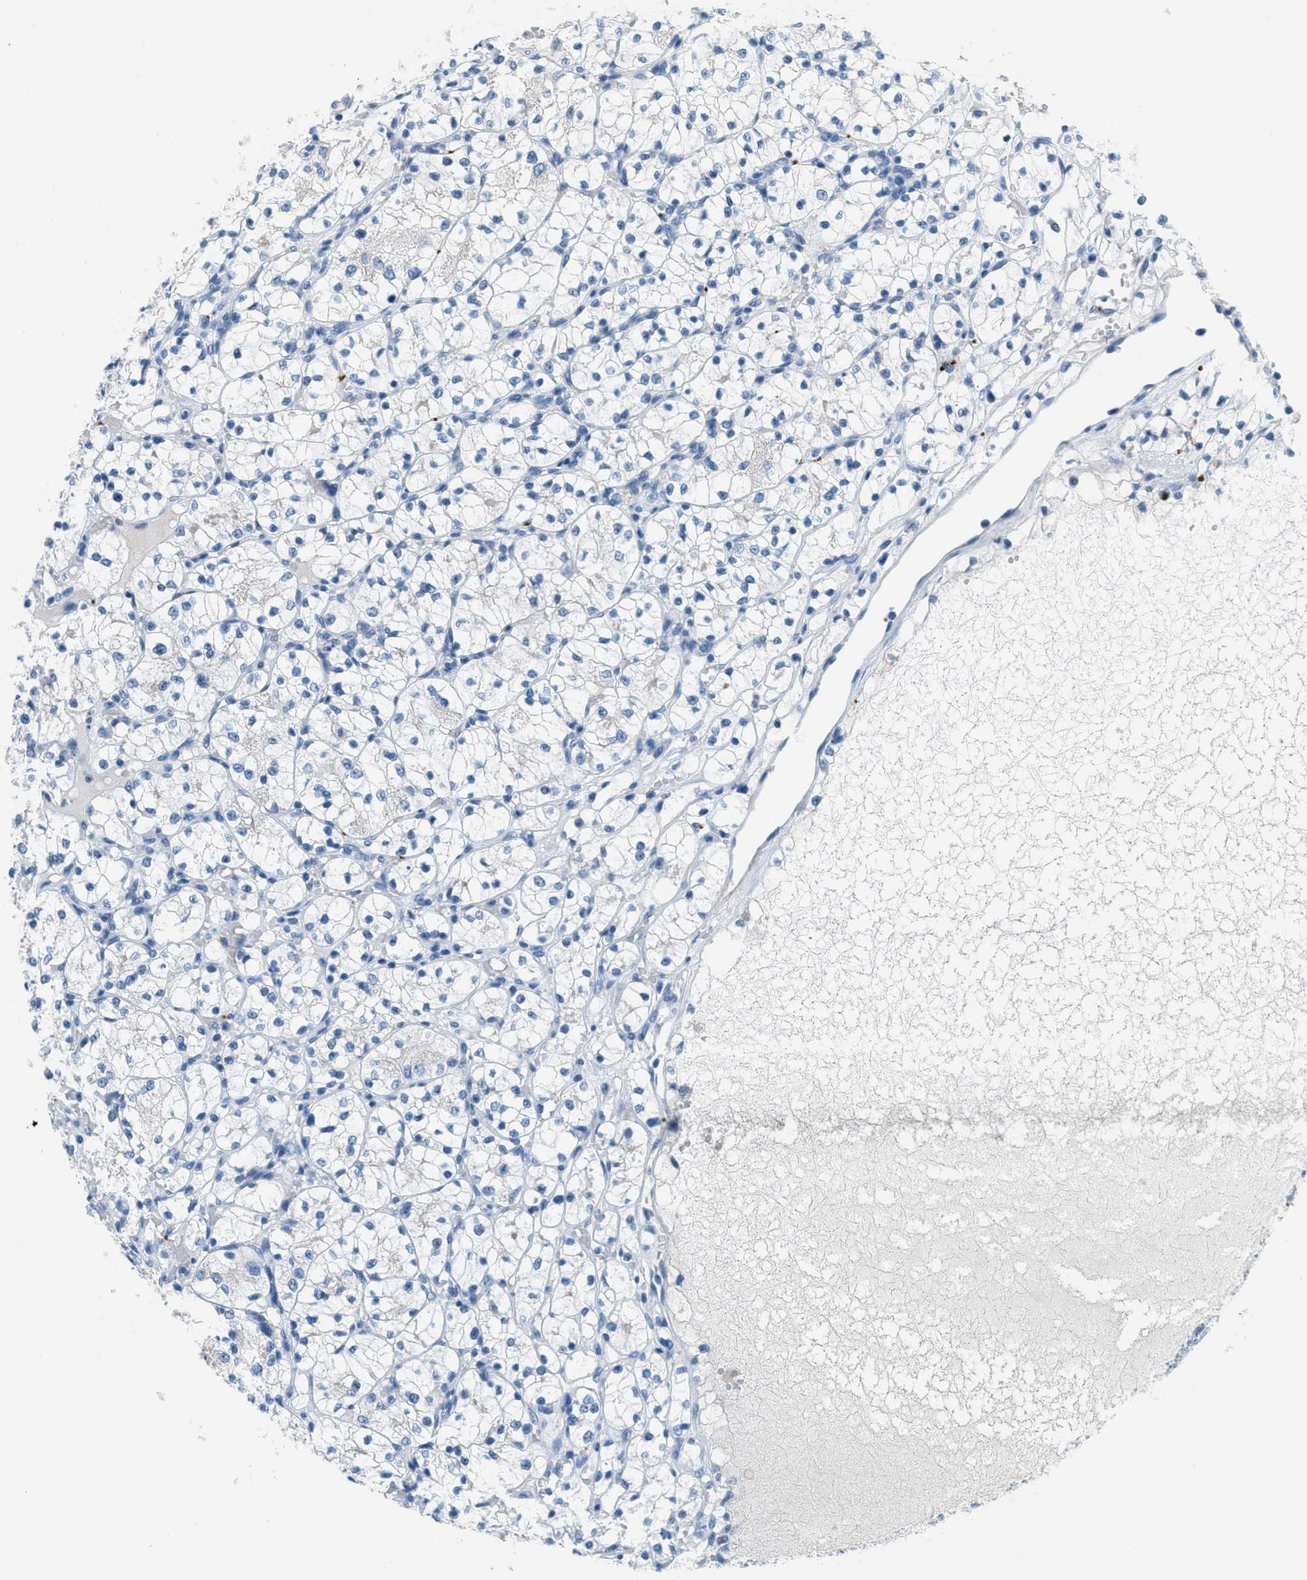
{"staining": {"intensity": "negative", "quantity": "none", "location": "none"}, "tissue": "renal cancer", "cell_type": "Tumor cells", "image_type": "cancer", "snomed": [{"axis": "morphology", "description": "Adenocarcinoma, NOS"}, {"axis": "topography", "description": "Kidney"}], "caption": "Tumor cells show no significant protein positivity in renal cancer.", "gene": "PPBP", "patient": {"sex": "female", "age": 60}}